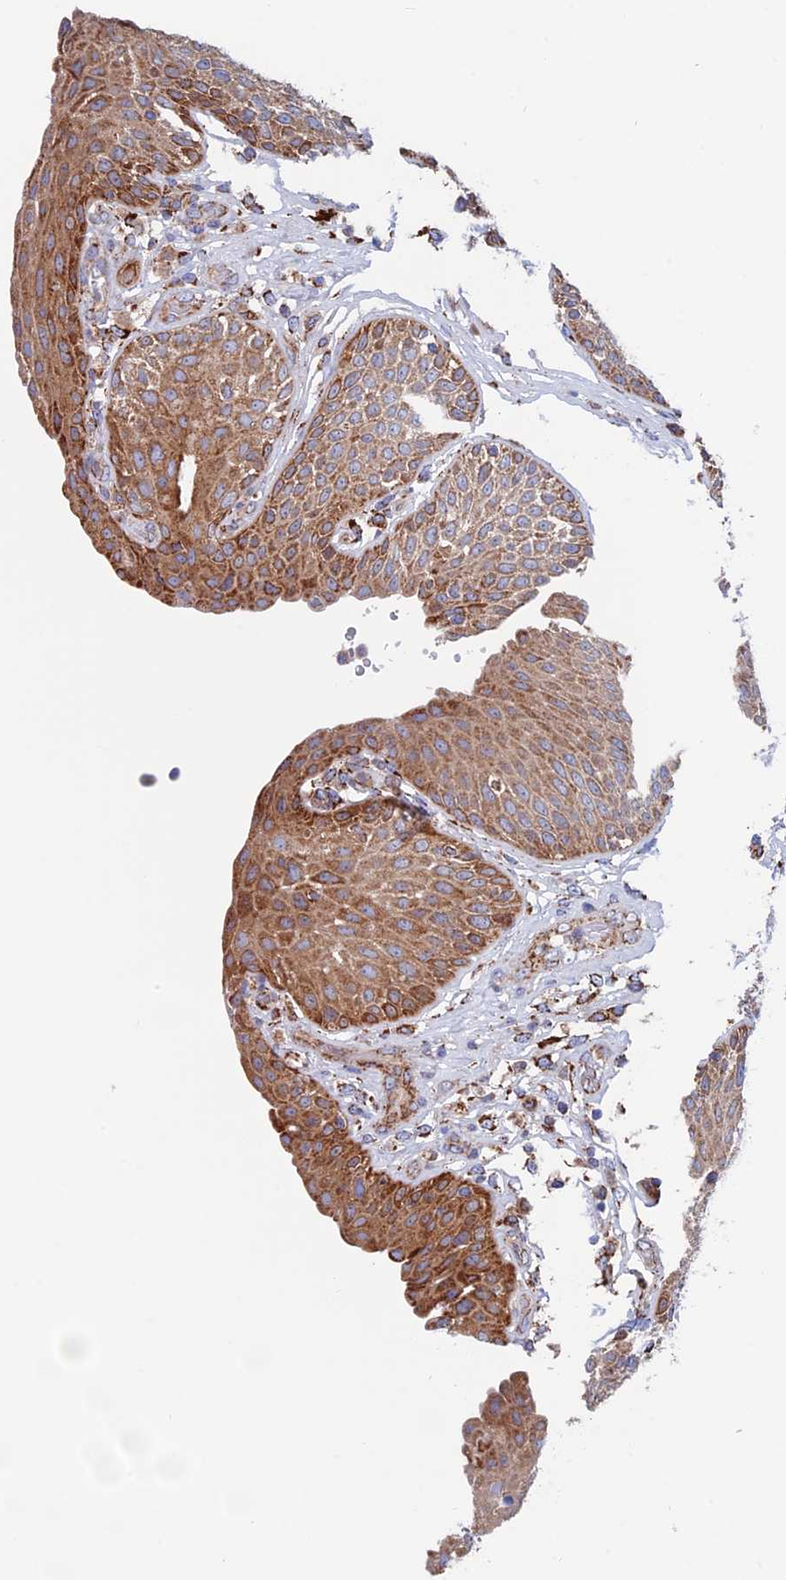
{"staining": {"intensity": "moderate", "quantity": ">75%", "location": "cytoplasmic/membranous"}, "tissue": "urinary bladder", "cell_type": "Urothelial cells", "image_type": "normal", "snomed": [{"axis": "morphology", "description": "Normal tissue, NOS"}, {"axis": "topography", "description": "Urinary bladder"}], "caption": "This photomicrograph exhibits immunohistochemistry (IHC) staining of benign urinary bladder, with medium moderate cytoplasmic/membranous staining in about >75% of urothelial cells.", "gene": "WDR83", "patient": {"sex": "female", "age": 62}}